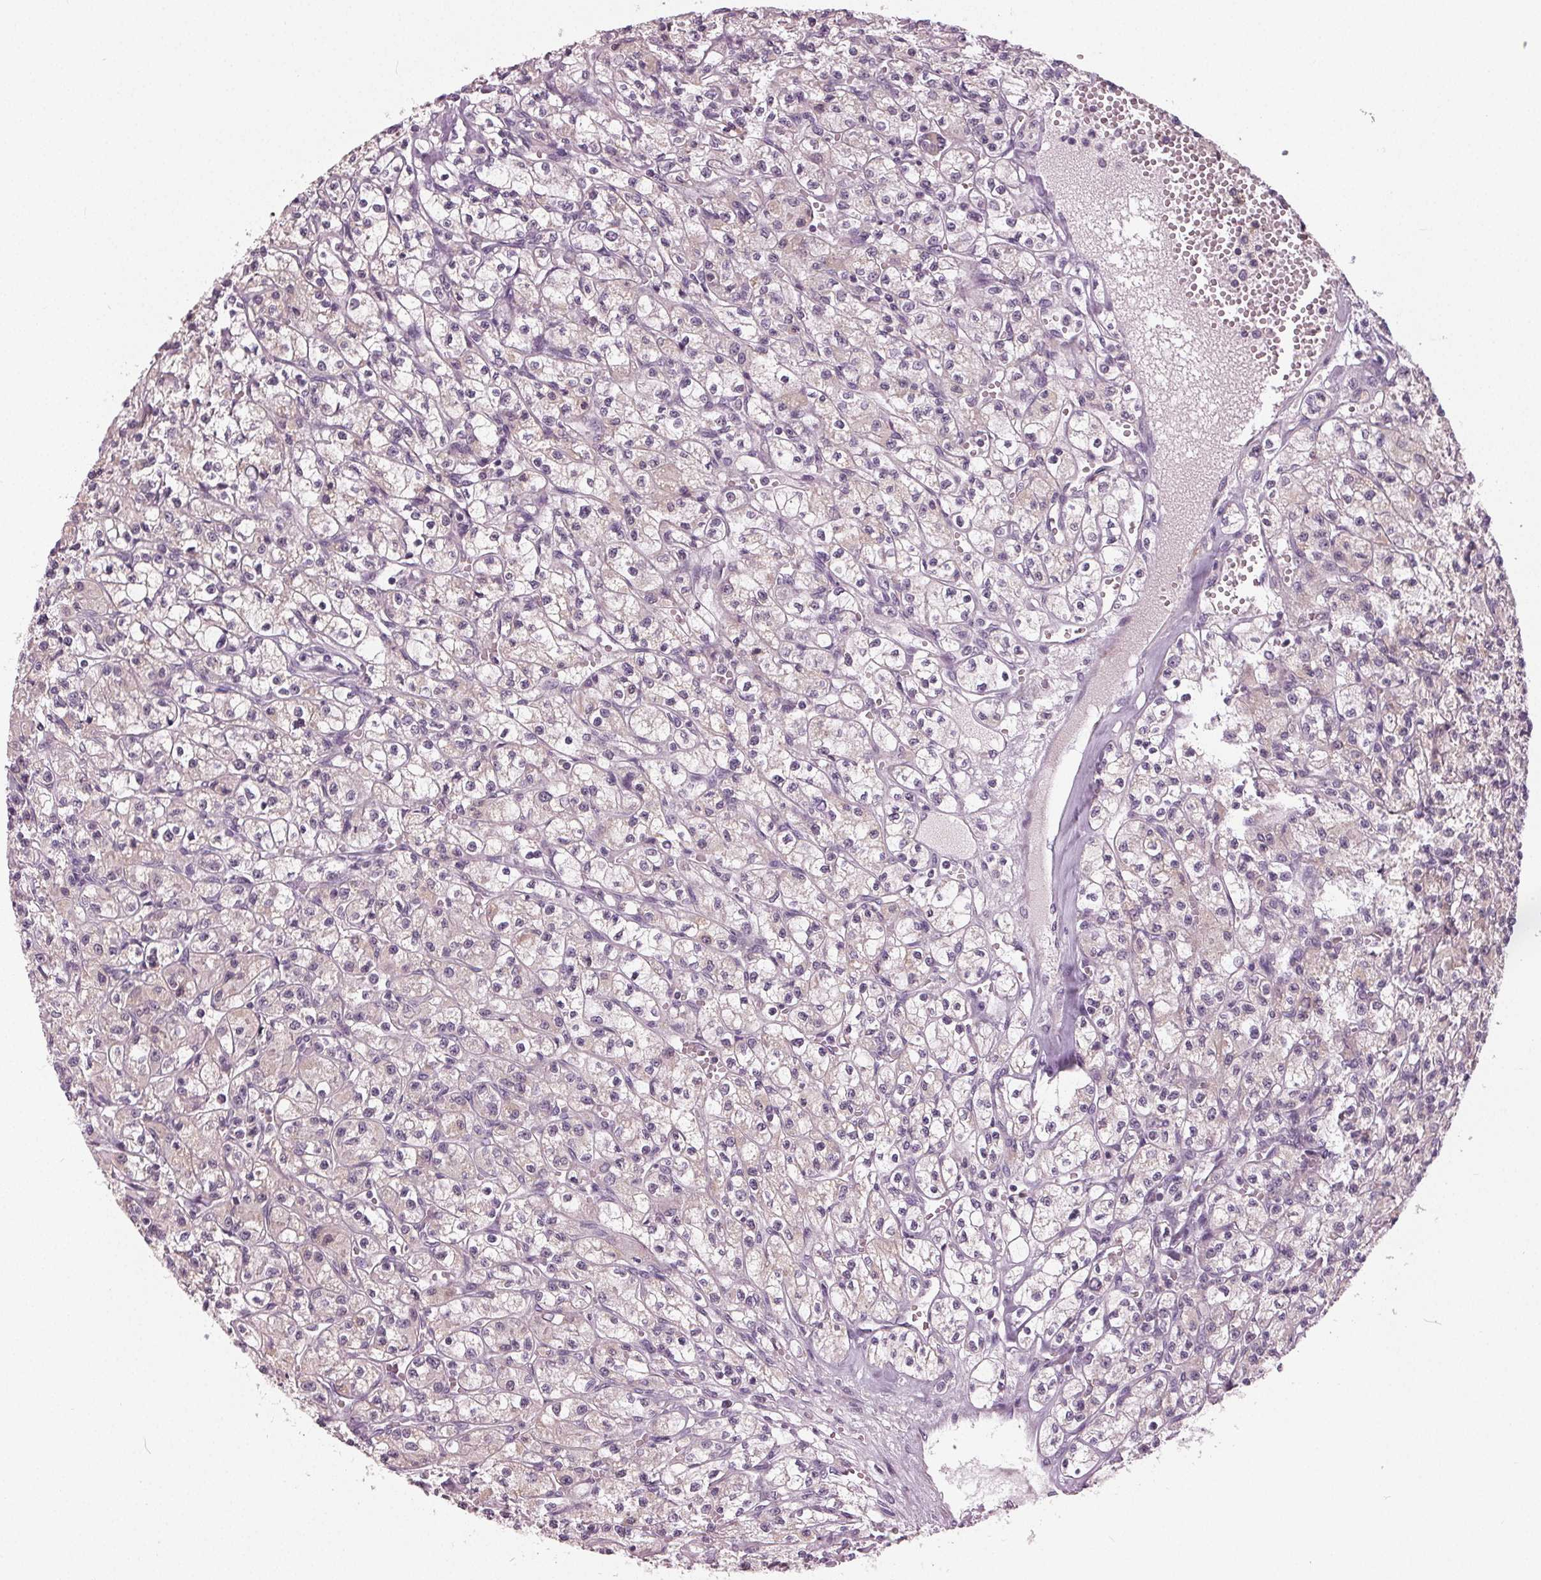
{"staining": {"intensity": "negative", "quantity": "none", "location": "none"}, "tissue": "renal cancer", "cell_type": "Tumor cells", "image_type": "cancer", "snomed": [{"axis": "morphology", "description": "Adenocarcinoma, NOS"}, {"axis": "topography", "description": "Kidney"}], "caption": "Tumor cells show no significant protein expression in renal cancer. (DAB immunohistochemistry with hematoxylin counter stain).", "gene": "ZNF605", "patient": {"sex": "female", "age": 70}}